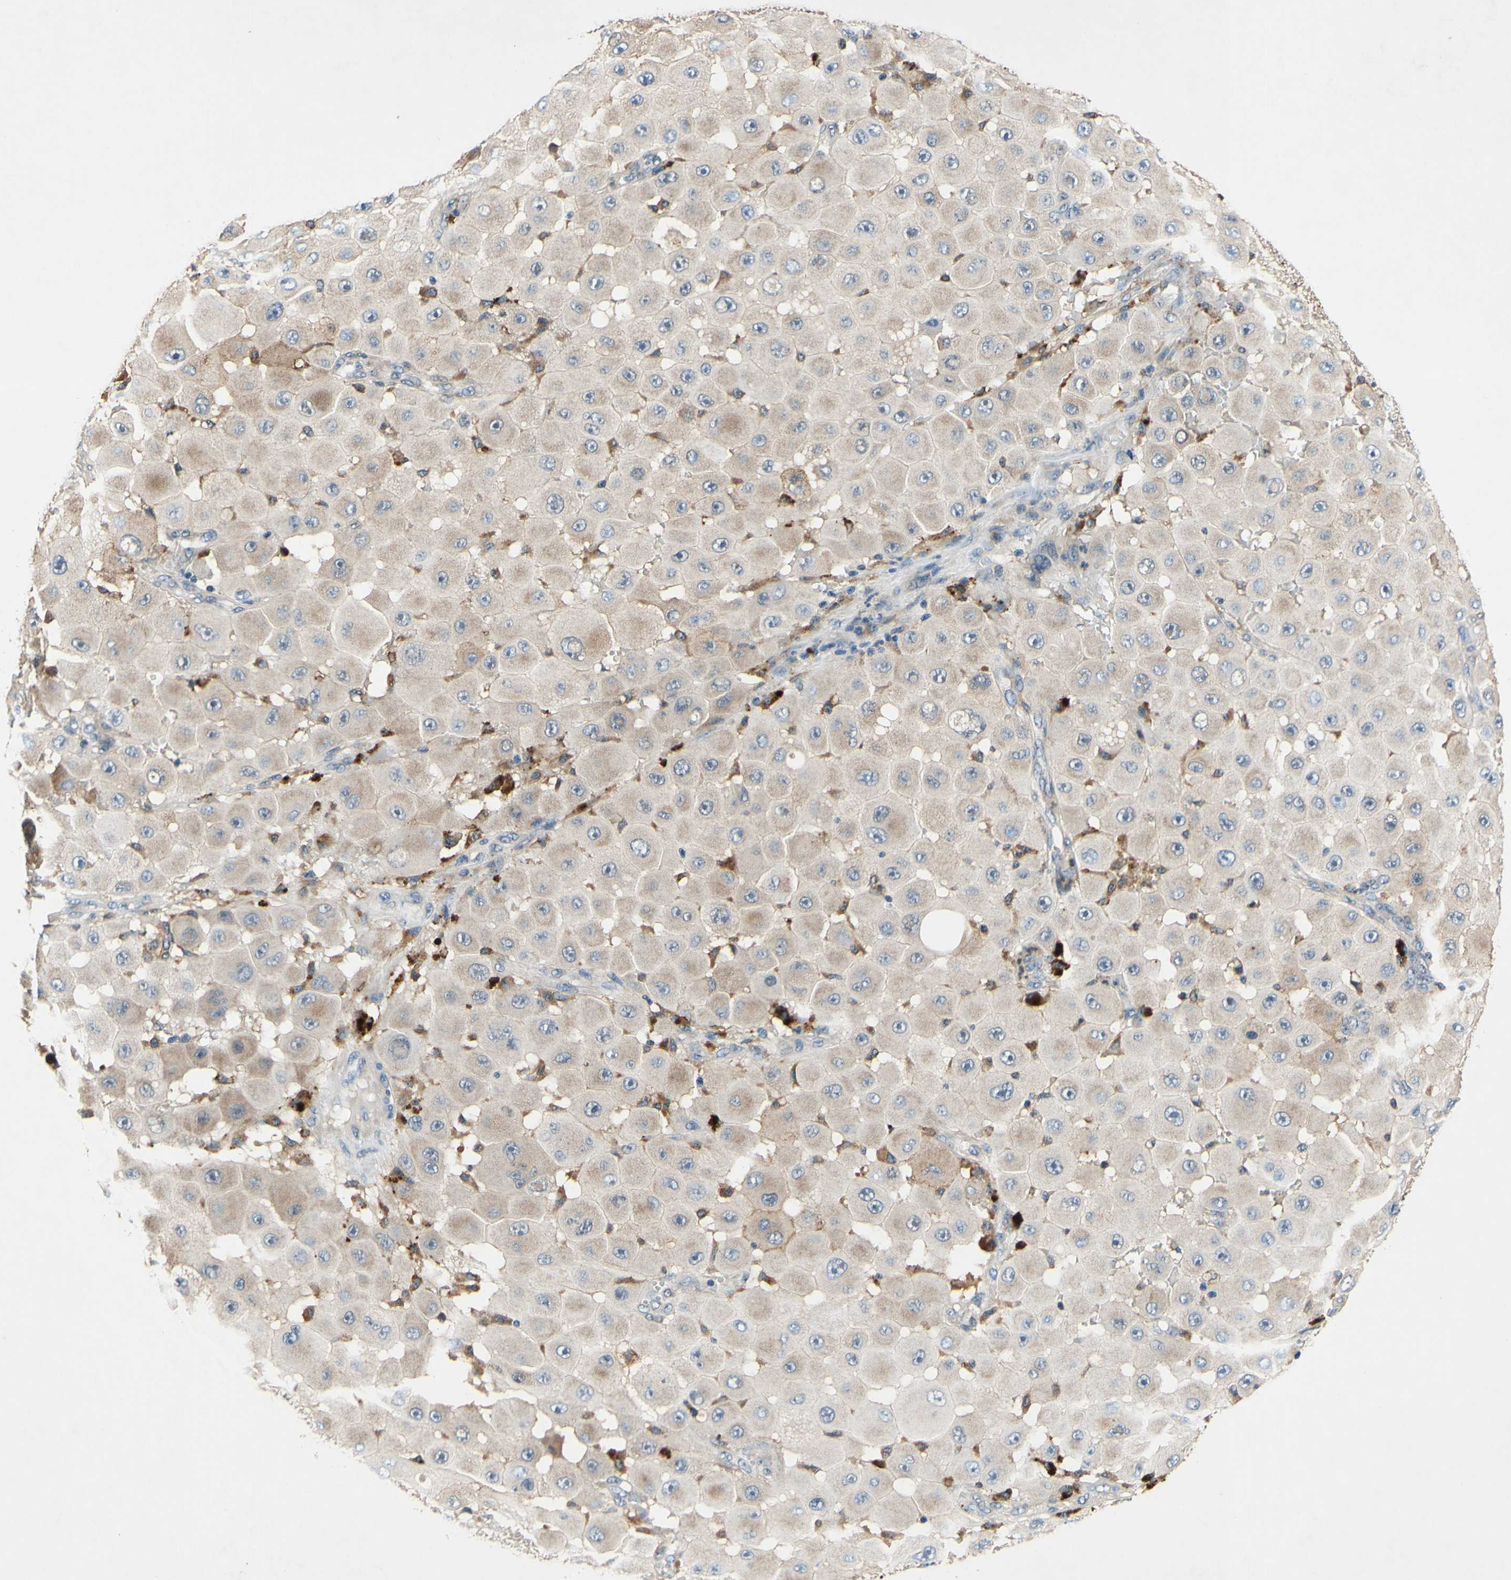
{"staining": {"intensity": "weak", "quantity": ">75%", "location": "cytoplasmic/membranous"}, "tissue": "melanoma", "cell_type": "Tumor cells", "image_type": "cancer", "snomed": [{"axis": "morphology", "description": "Malignant melanoma, NOS"}, {"axis": "topography", "description": "Skin"}], "caption": "High-power microscopy captured an immunohistochemistry (IHC) image of melanoma, revealing weak cytoplasmic/membranous expression in about >75% of tumor cells. (Stains: DAB in brown, nuclei in blue, Microscopy: brightfield microscopy at high magnification).", "gene": "PLA2G4A", "patient": {"sex": "female", "age": 81}}